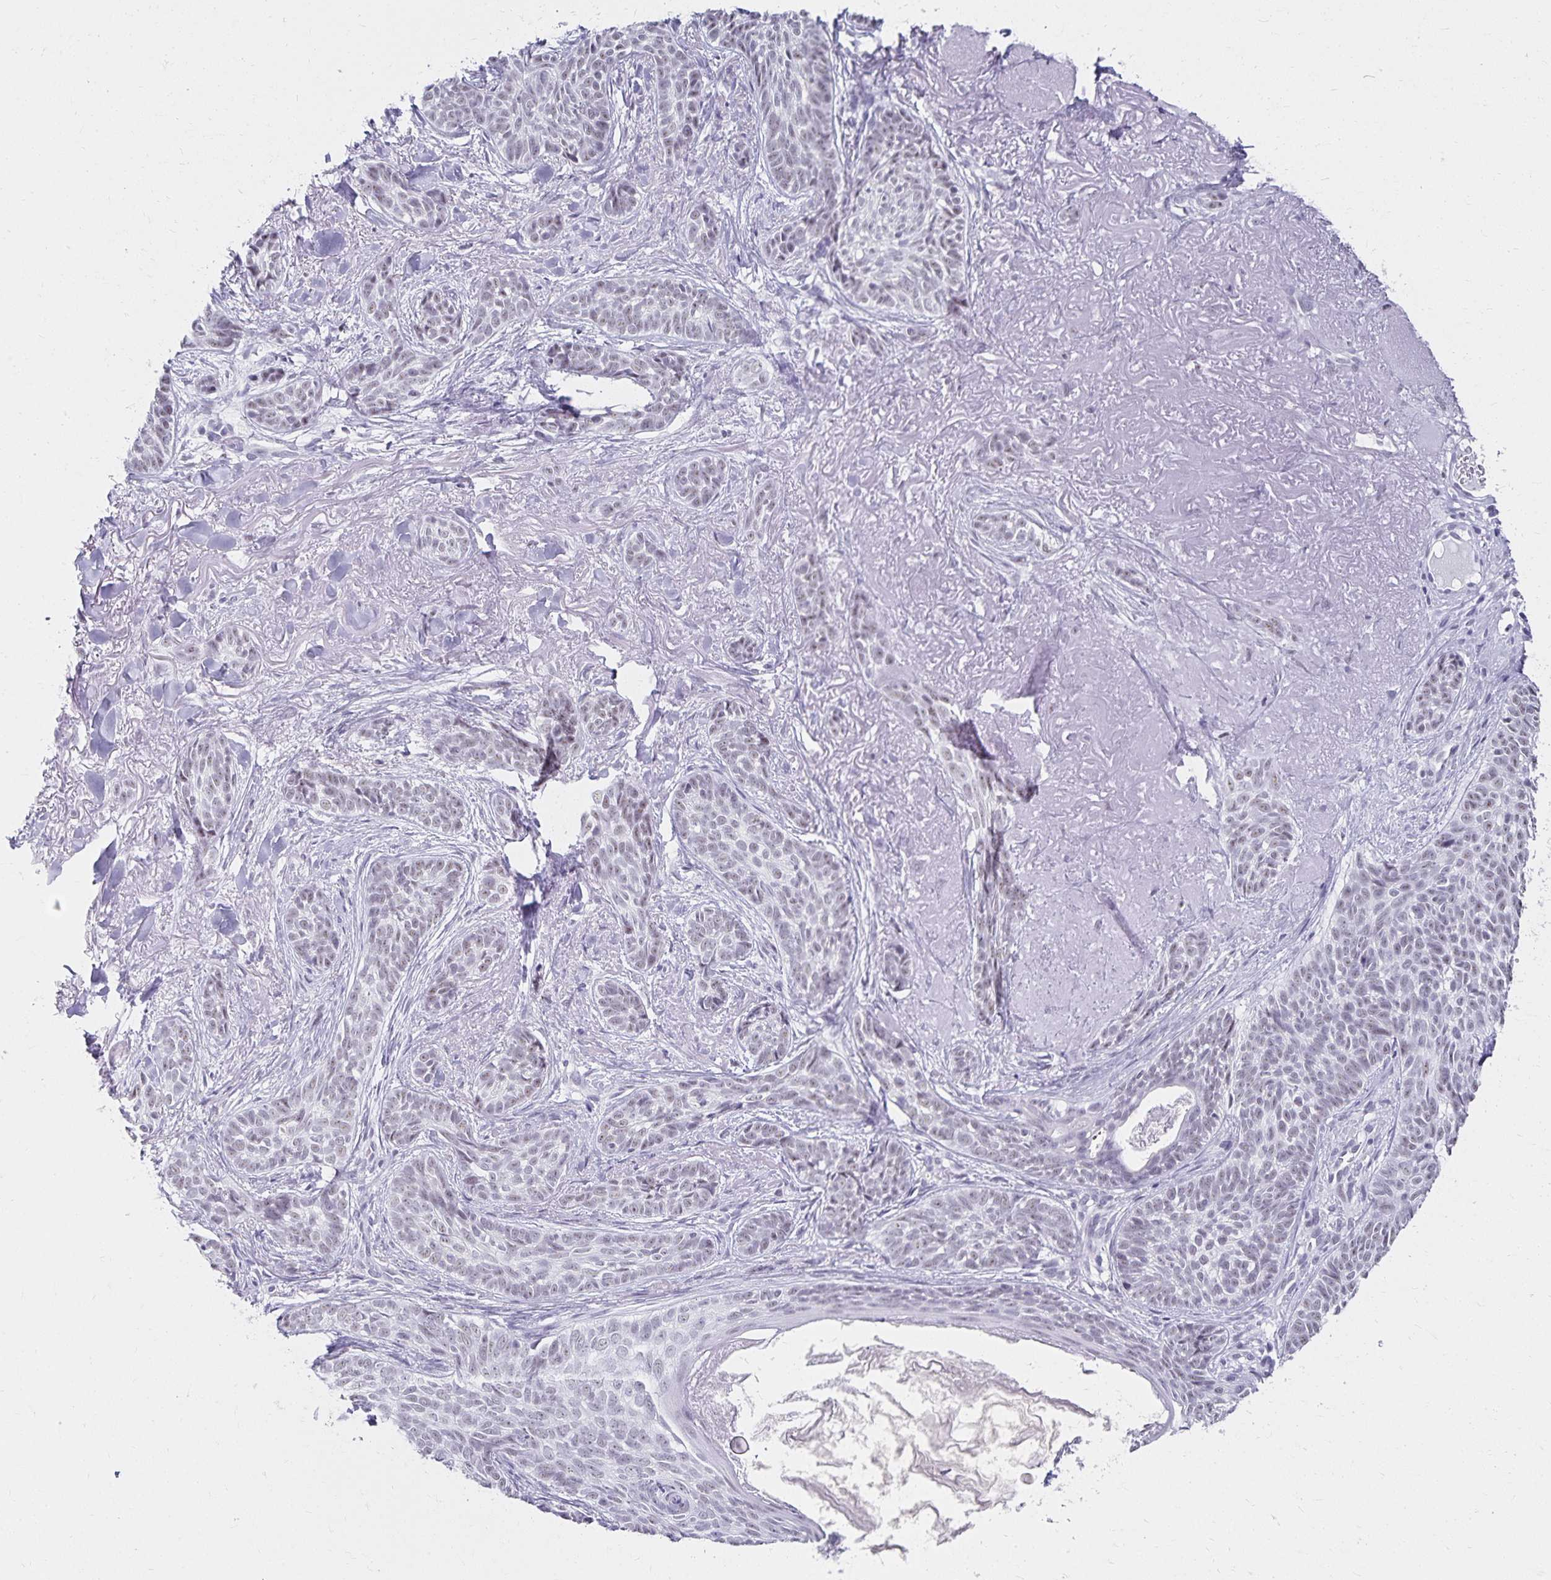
{"staining": {"intensity": "weak", "quantity": "<25%", "location": "nuclear"}, "tissue": "skin cancer", "cell_type": "Tumor cells", "image_type": "cancer", "snomed": [{"axis": "morphology", "description": "Basal cell carcinoma"}, {"axis": "morphology", "description": "BCC, high aggressive"}, {"axis": "topography", "description": "Skin"}], "caption": "Skin cancer (bcc,  high aggressive) was stained to show a protein in brown. There is no significant positivity in tumor cells.", "gene": "C20orf85", "patient": {"sex": "female", "age": 79}}